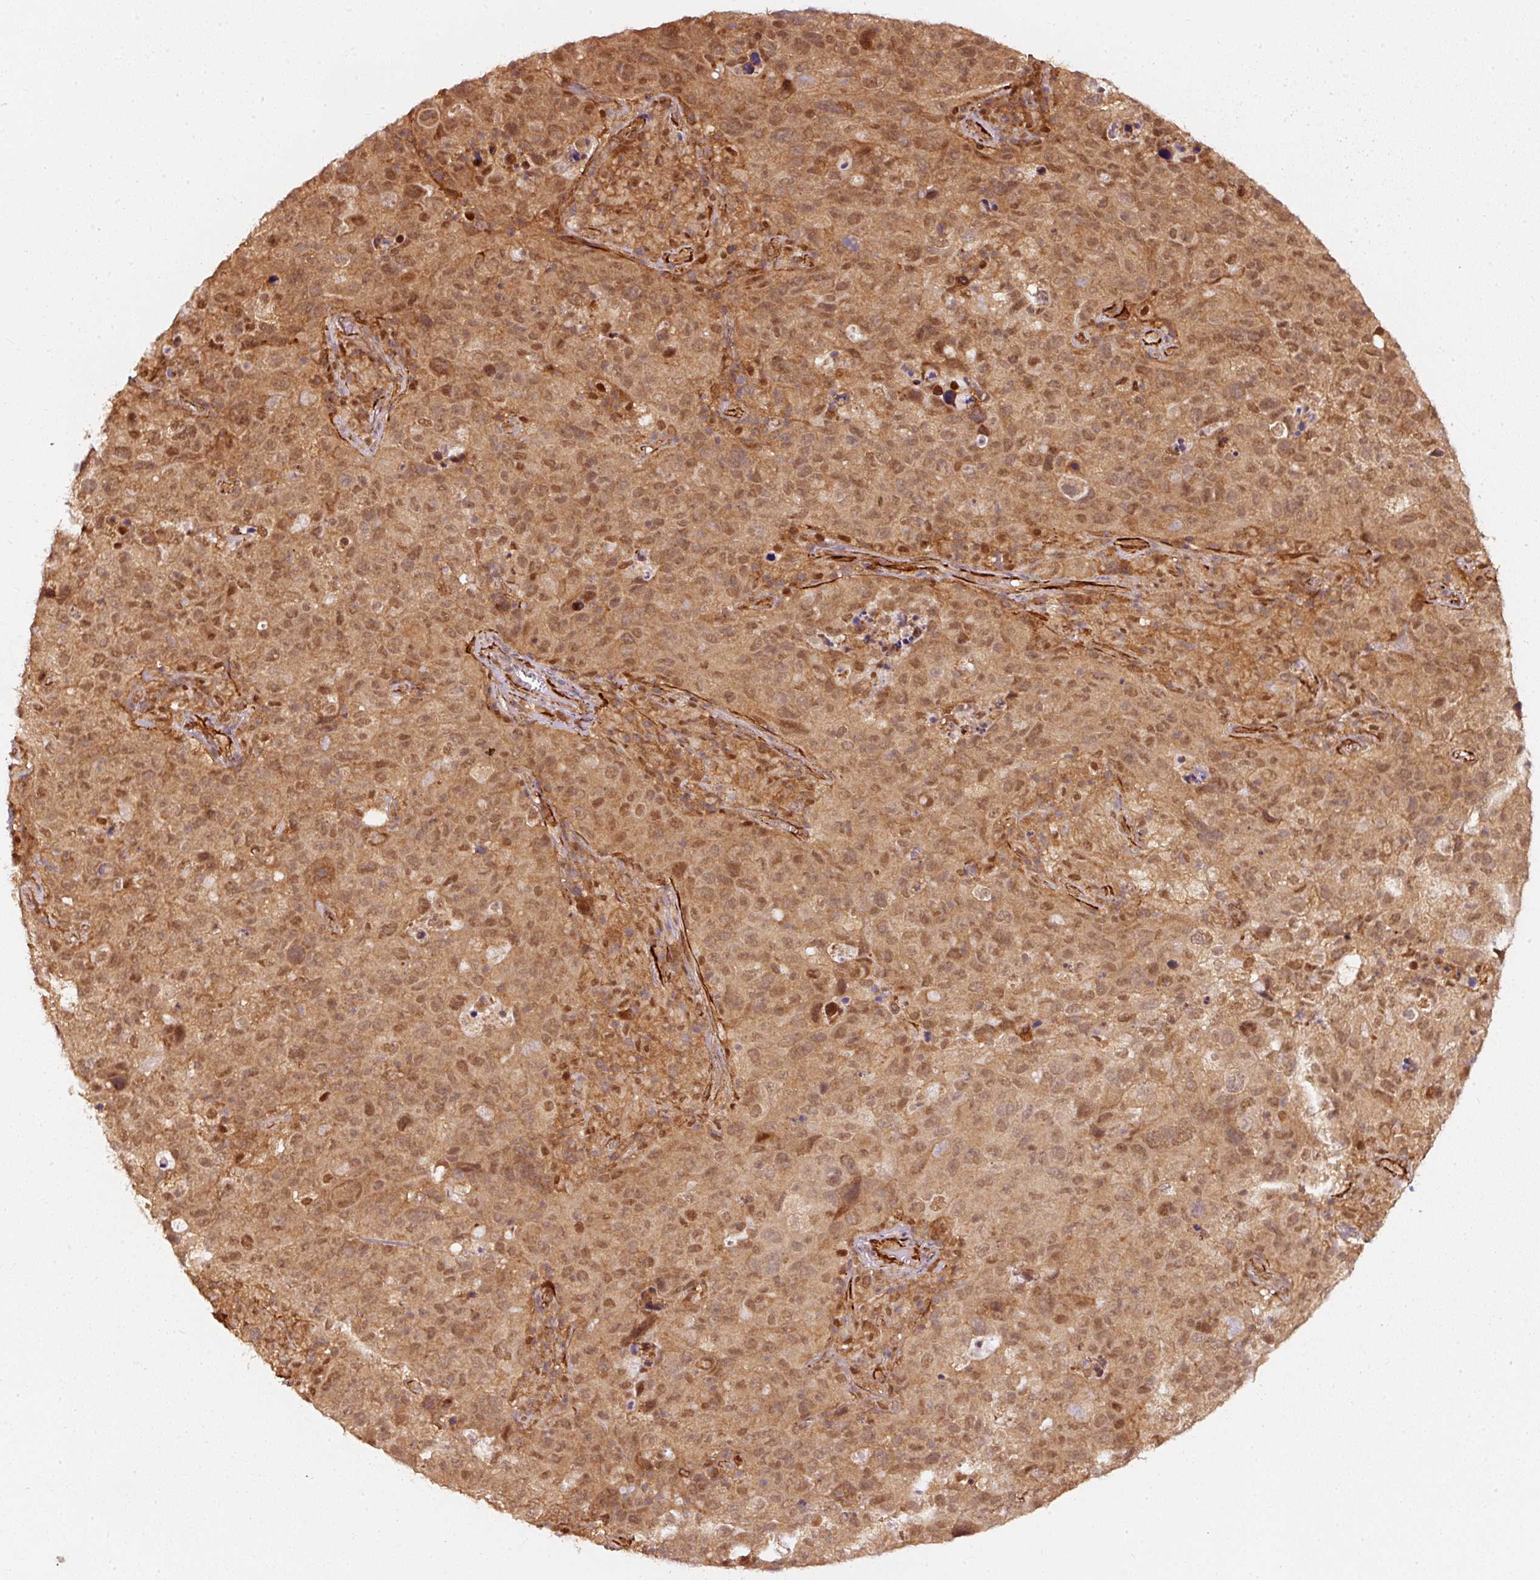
{"staining": {"intensity": "moderate", "quantity": ">75%", "location": "cytoplasmic/membranous,nuclear"}, "tissue": "cervical cancer", "cell_type": "Tumor cells", "image_type": "cancer", "snomed": [{"axis": "morphology", "description": "Squamous cell carcinoma, NOS"}, {"axis": "topography", "description": "Cervix"}], "caption": "An IHC micrograph of tumor tissue is shown. Protein staining in brown shows moderate cytoplasmic/membranous and nuclear positivity in cervical squamous cell carcinoma within tumor cells.", "gene": "PSMD1", "patient": {"sex": "female", "age": 44}}